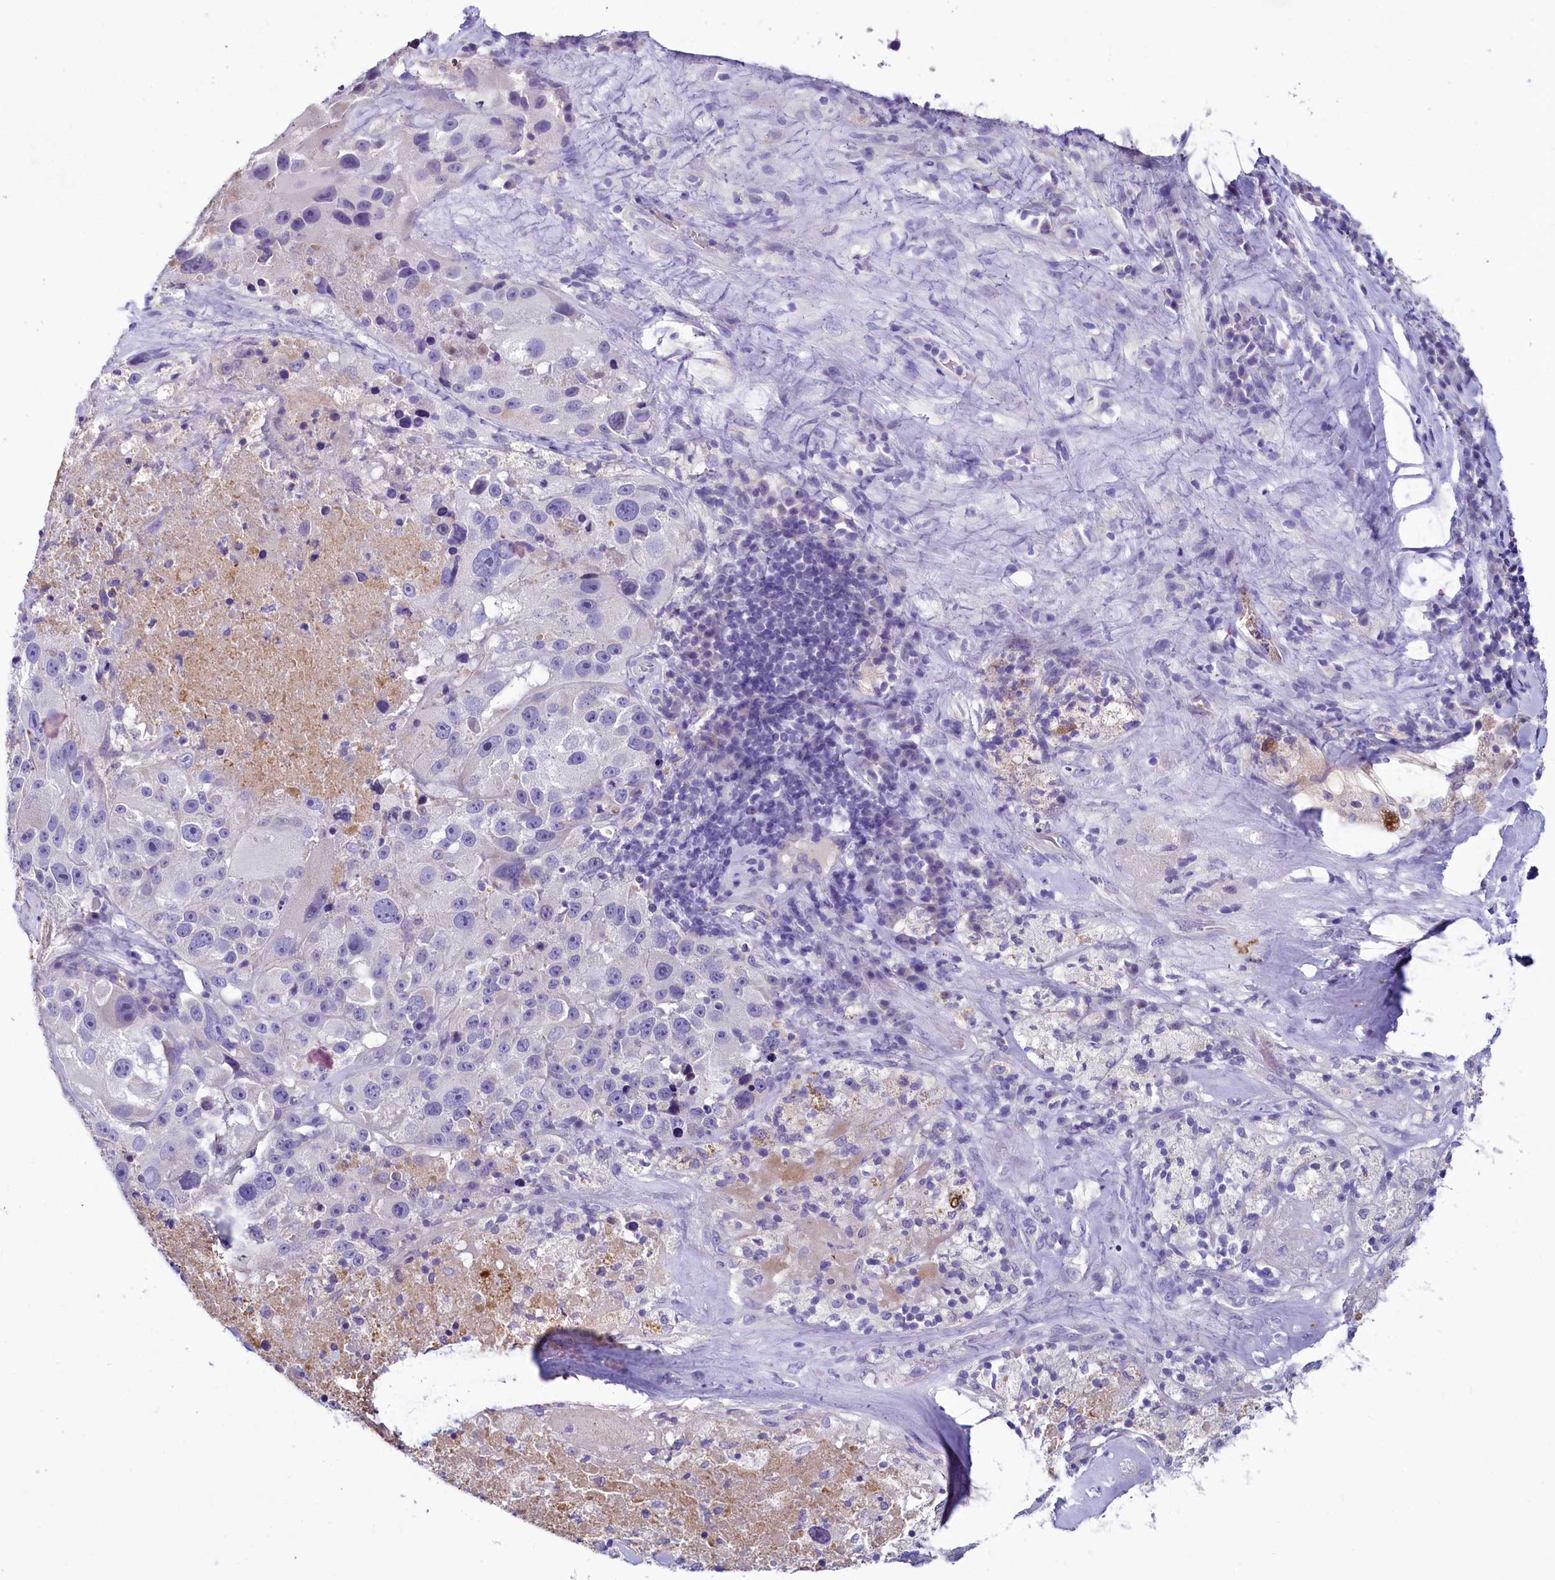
{"staining": {"intensity": "negative", "quantity": "none", "location": "none"}, "tissue": "melanoma", "cell_type": "Tumor cells", "image_type": "cancer", "snomed": [{"axis": "morphology", "description": "Malignant melanoma, Metastatic site"}, {"axis": "topography", "description": "Lymph node"}], "caption": "A high-resolution photomicrograph shows IHC staining of malignant melanoma (metastatic site), which displays no significant staining in tumor cells.", "gene": "INSC", "patient": {"sex": "male", "age": 62}}